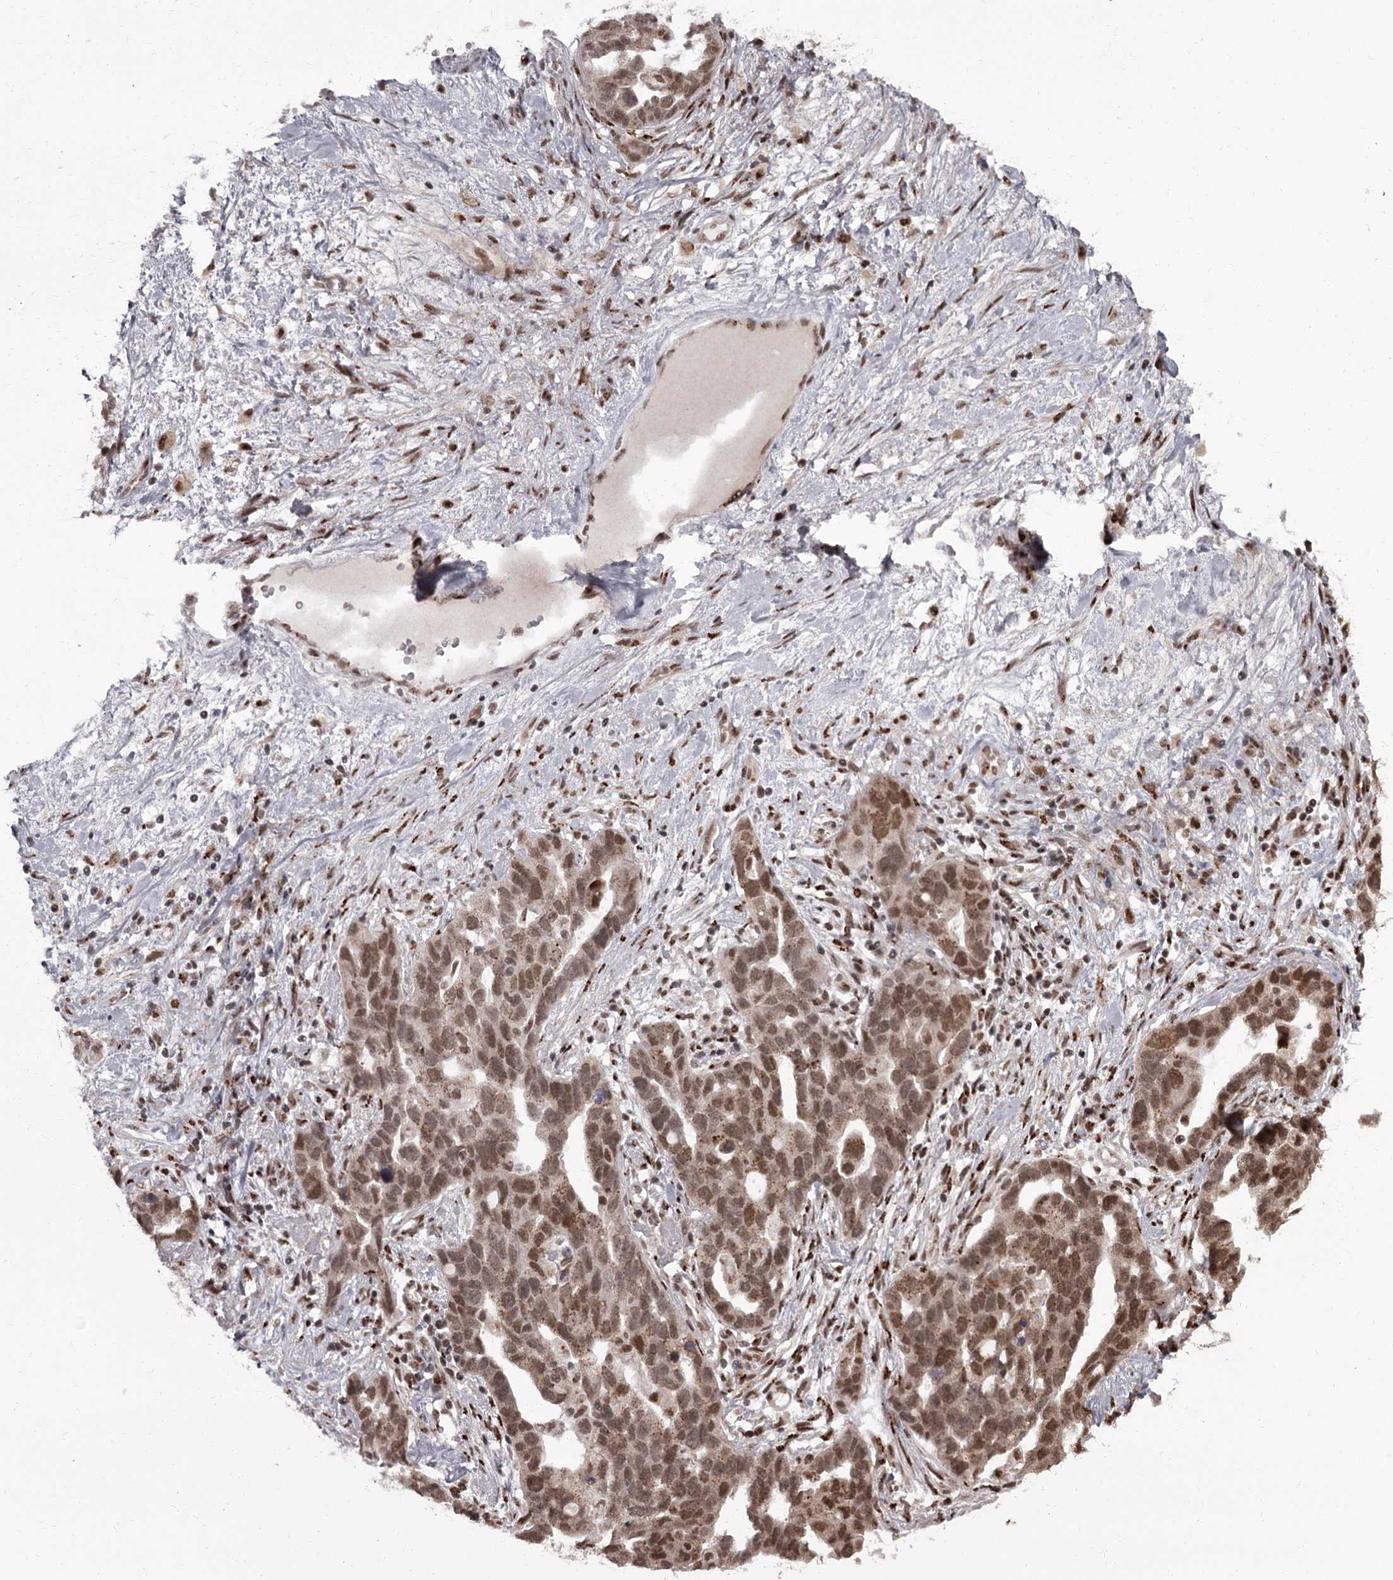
{"staining": {"intensity": "moderate", "quantity": ">75%", "location": "nuclear"}, "tissue": "ovarian cancer", "cell_type": "Tumor cells", "image_type": "cancer", "snomed": [{"axis": "morphology", "description": "Cystadenocarcinoma, serous, NOS"}, {"axis": "topography", "description": "Ovary"}], "caption": "A brown stain shows moderate nuclear expression of a protein in human ovarian cancer (serous cystadenocarcinoma) tumor cells.", "gene": "CEP83", "patient": {"sex": "female", "age": 54}}